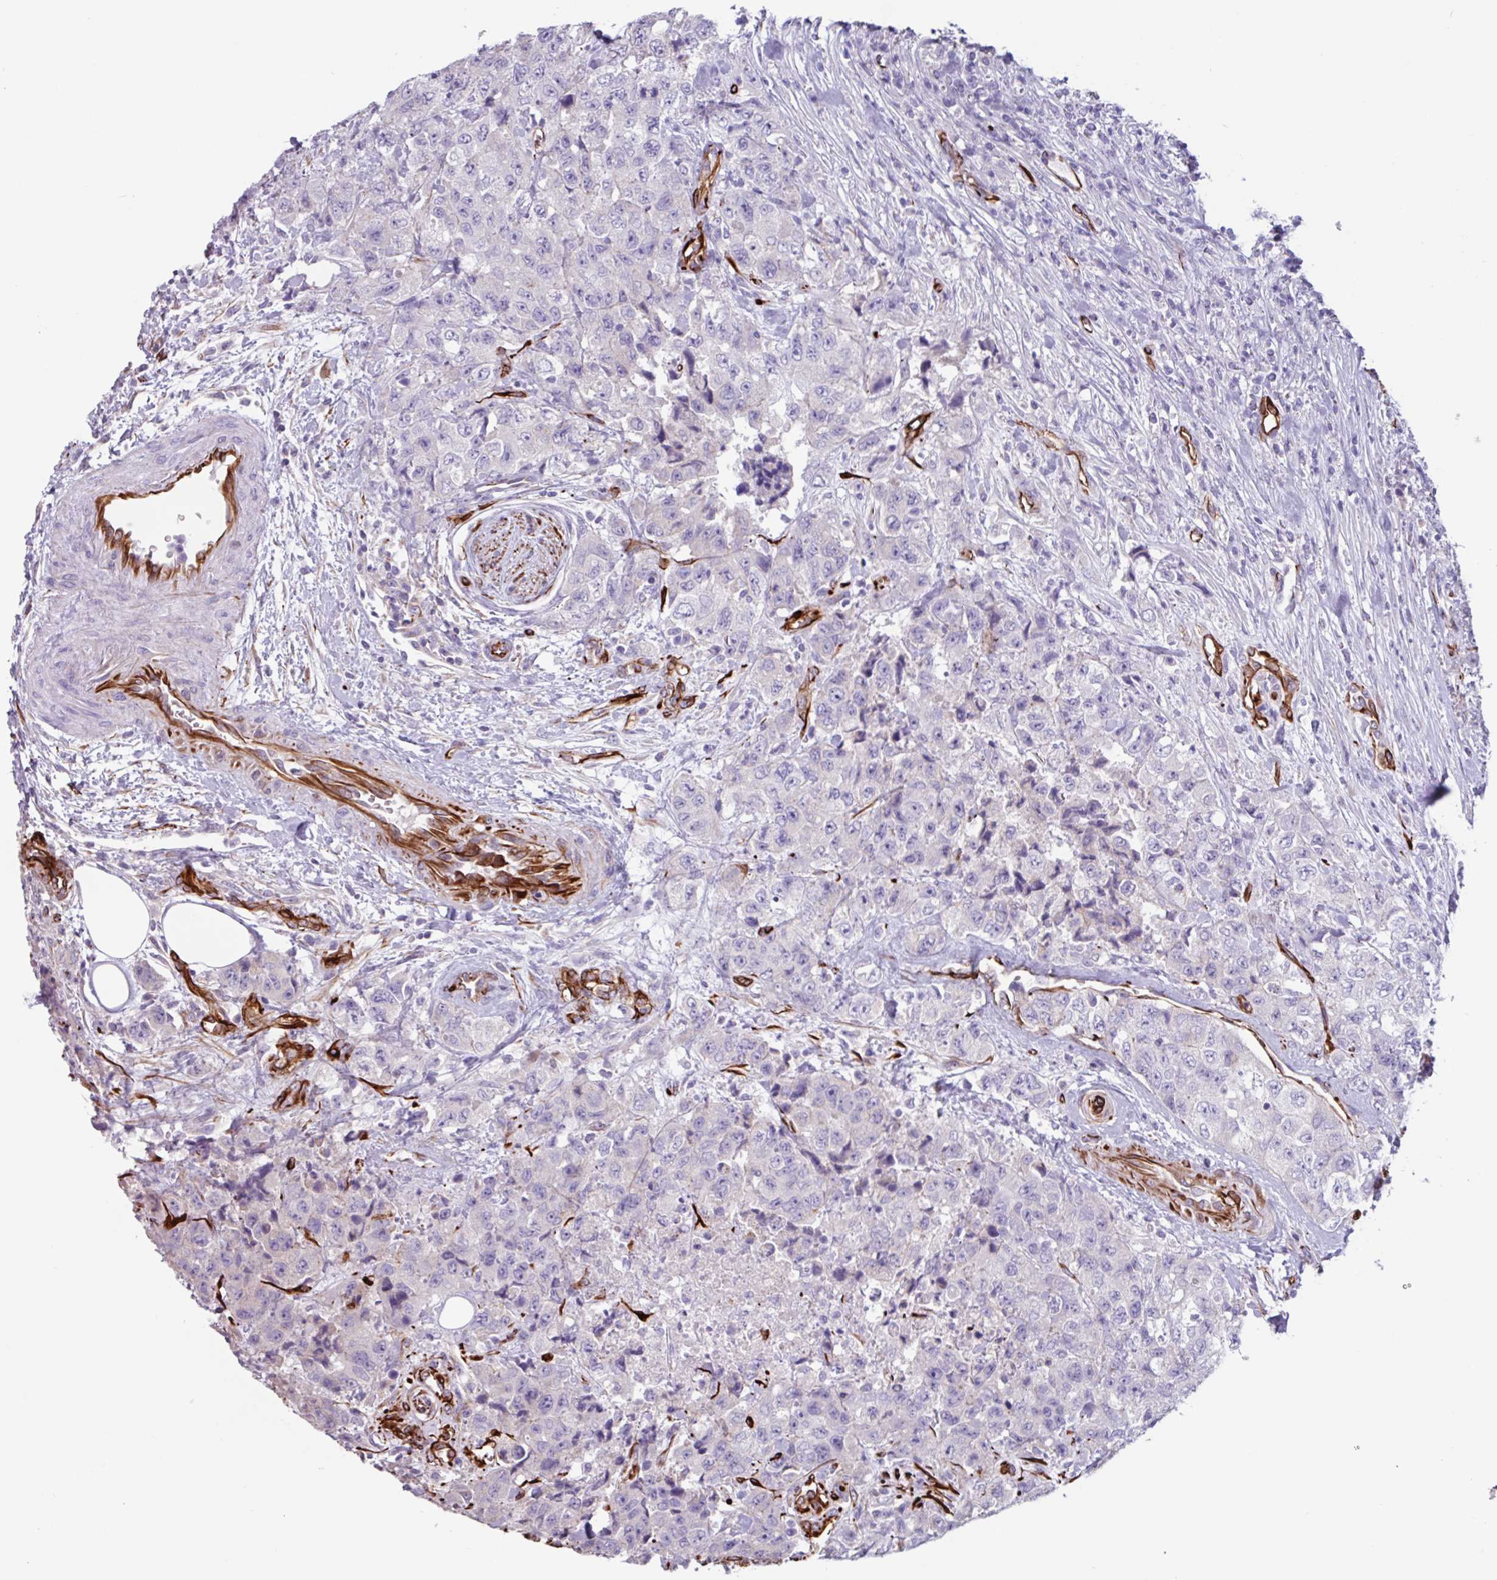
{"staining": {"intensity": "negative", "quantity": "none", "location": "none"}, "tissue": "urothelial cancer", "cell_type": "Tumor cells", "image_type": "cancer", "snomed": [{"axis": "morphology", "description": "Urothelial carcinoma, High grade"}, {"axis": "topography", "description": "Urinary bladder"}], "caption": "Tumor cells show no significant protein expression in urothelial cancer.", "gene": "BTD", "patient": {"sex": "female", "age": 78}}